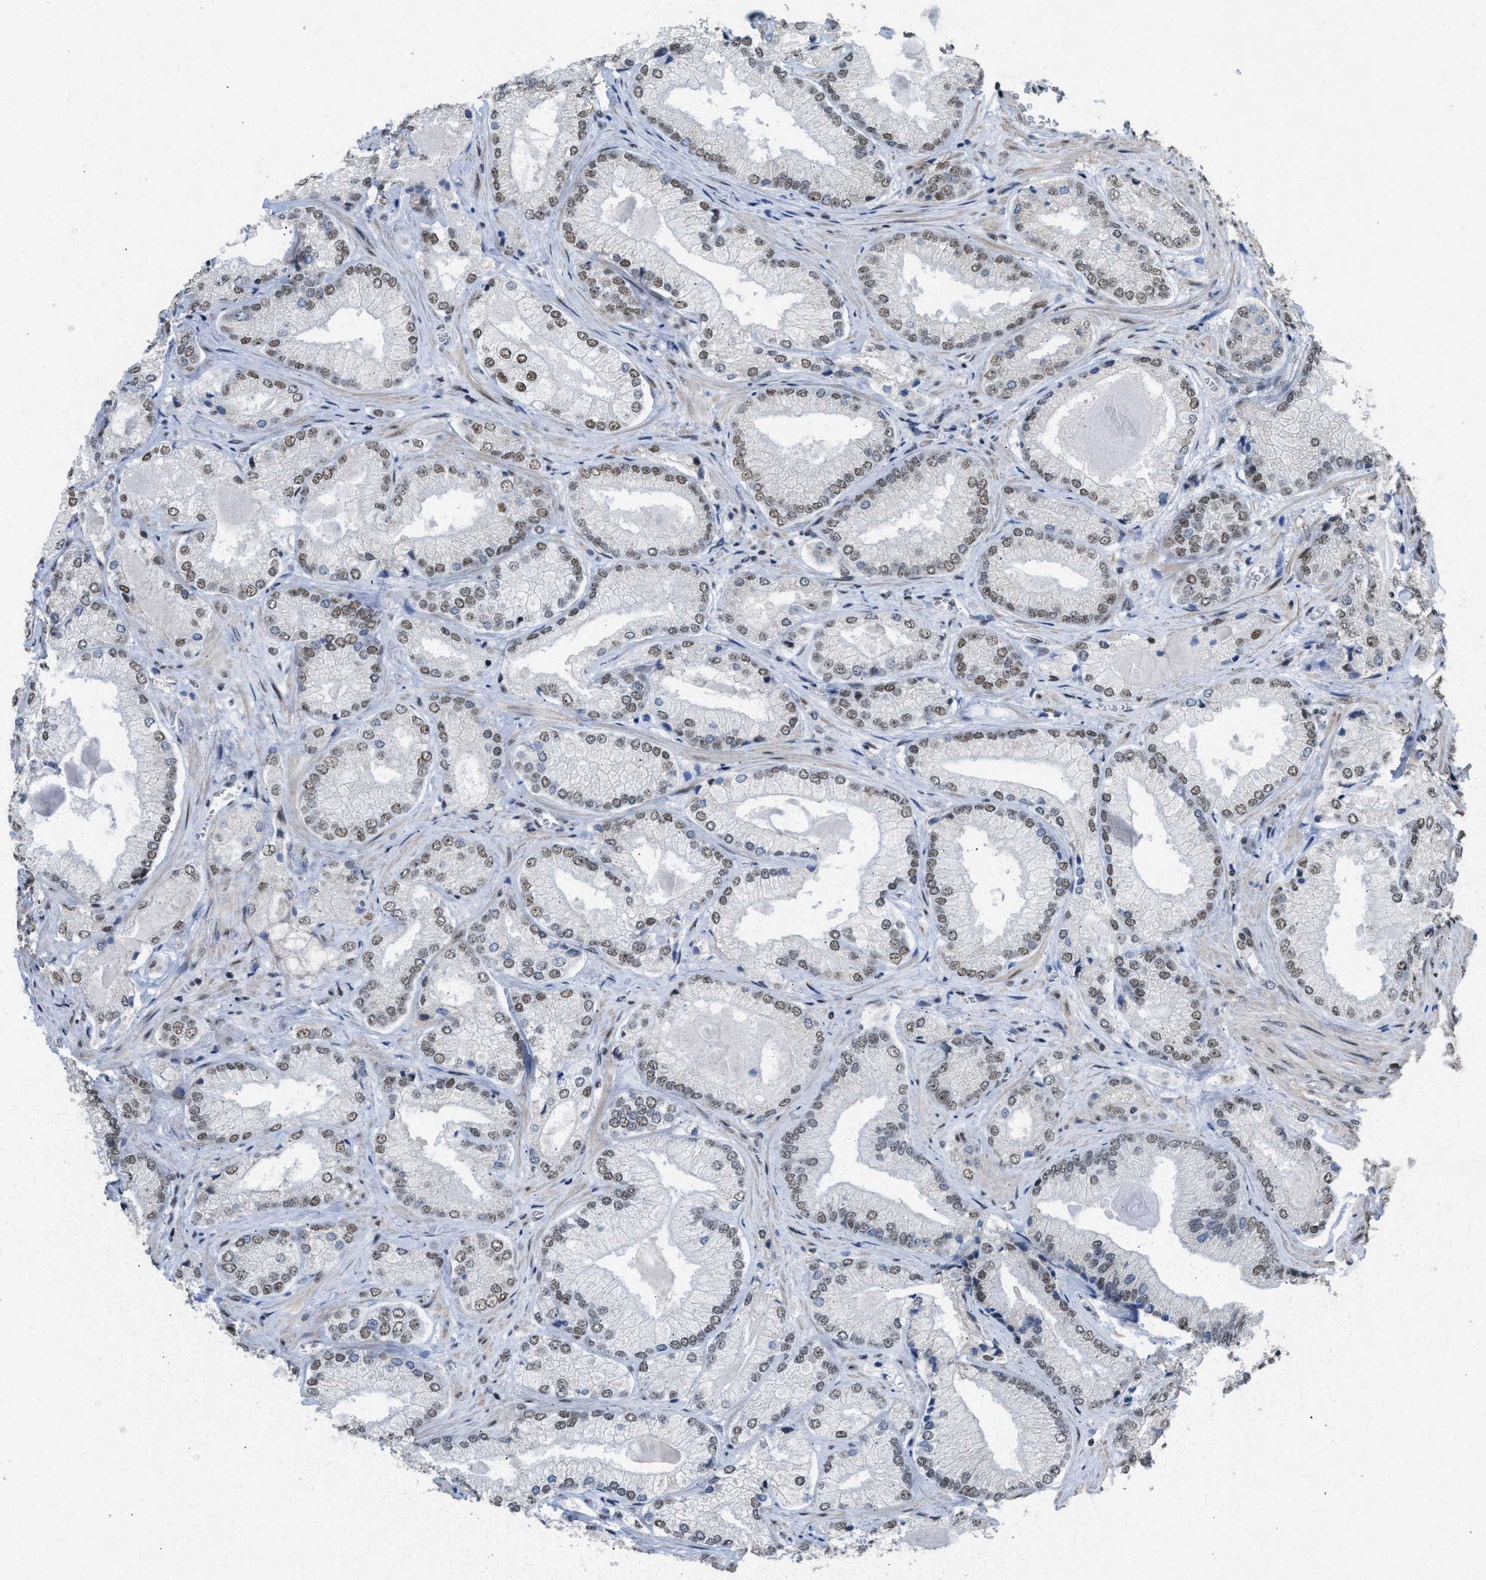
{"staining": {"intensity": "moderate", "quantity": ">75%", "location": "nuclear"}, "tissue": "prostate cancer", "cell_type": "Tumor cells", "image_type": "cancer", "snomed": [{"axis": "morphology", "description": "Adenocarcinoma, Low grade"}, {"axis": "topography", "description": "Prostate"}], "caption": "Low-grade adenocarcinoma (prostate) stained for a protein demonstrates moderate nuclear positivity in tumor cells.", "gene": "SCAF4", "patient": {"sex": "male", "age": 65}}